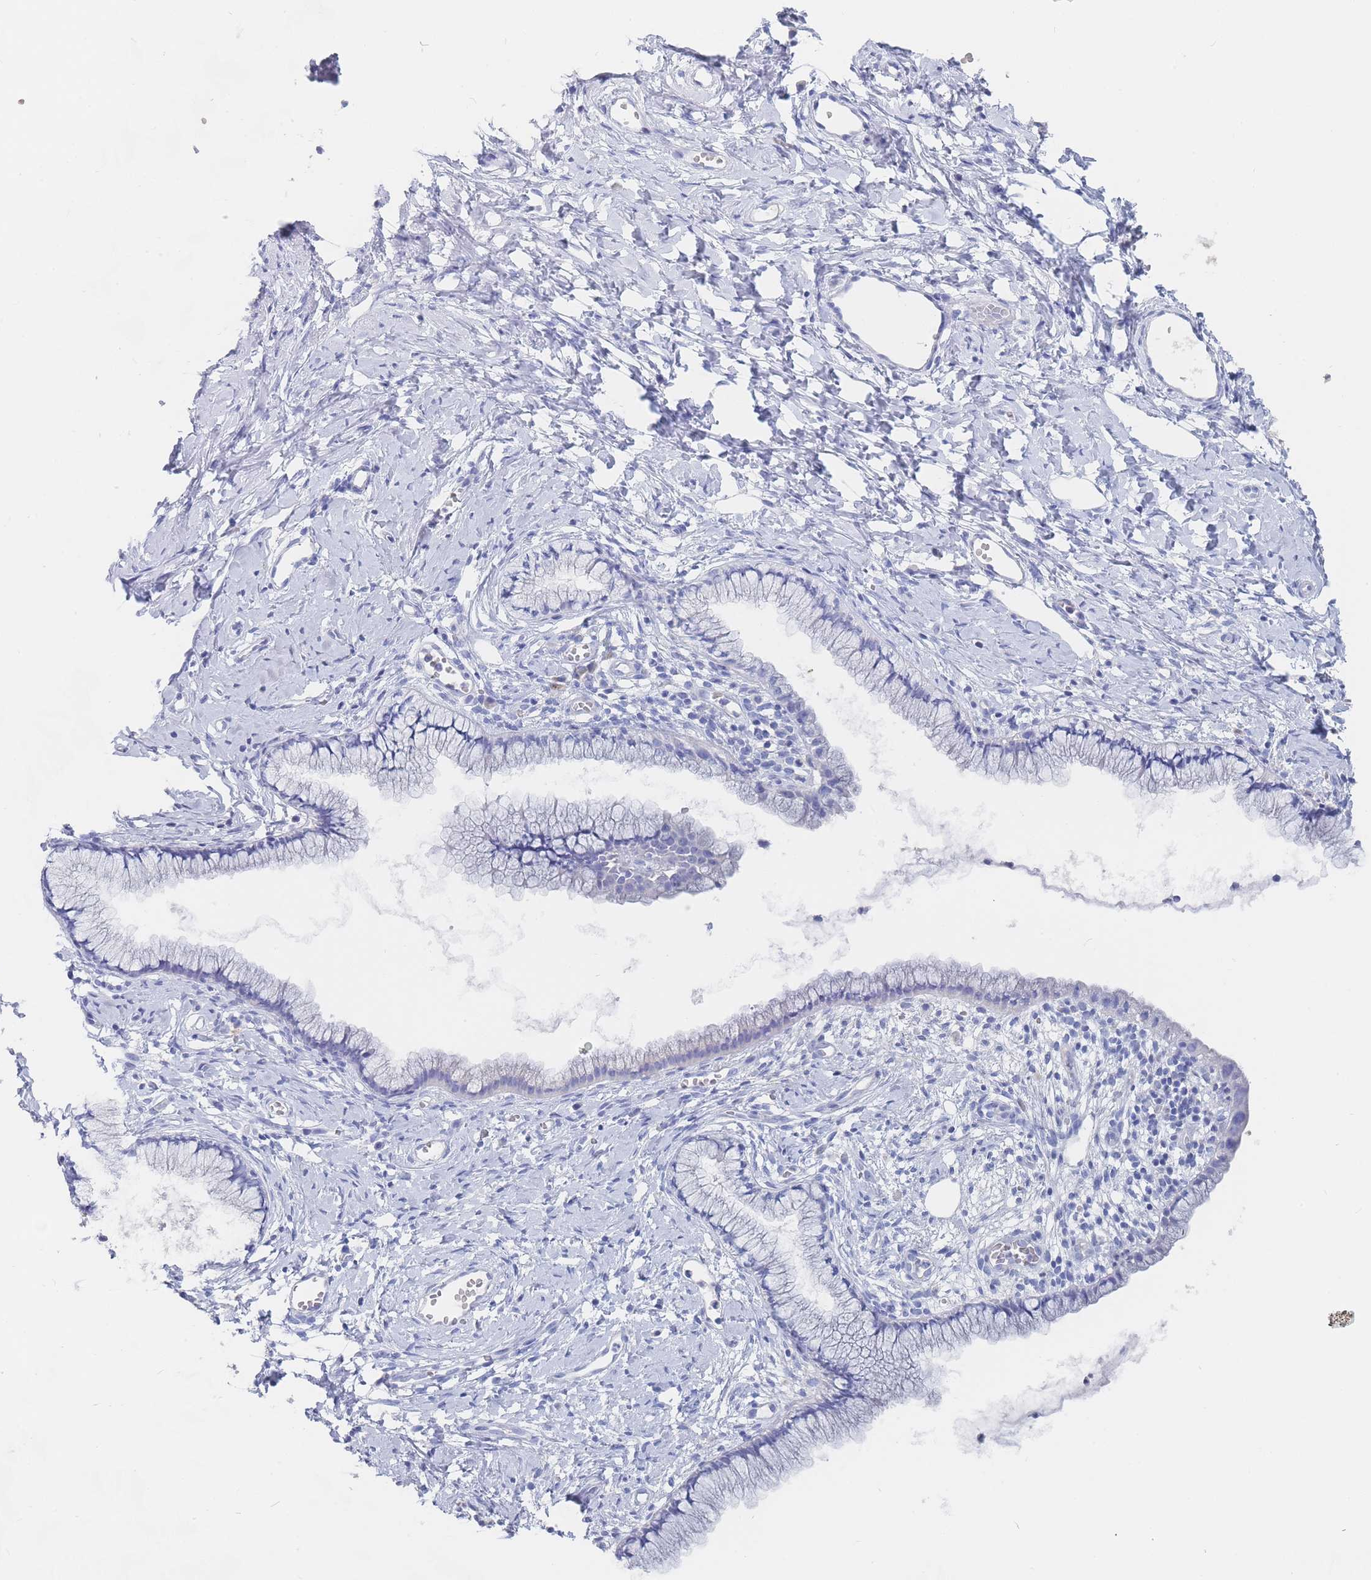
{"staining": {"intensity": "negative", "quantity": "none", "location": "none"}, "tissue": "cervix", "cell_type": "Glandular cells", "image_type": "normal", "snomed": [{"axis": "morphology", "description": "Normal tissue, NOS"}, {"axis": "topography", "description": "Cervix"}], "caption": "Immunohistochemistry (IHC) image of normal cervix: human cervix stained with DAB (3,3'-diaminobenzidine) shows no significant protein staining in glandular cells.", "gene": "SLC25A35", "patient": {"sex": "female", "age": 40}}